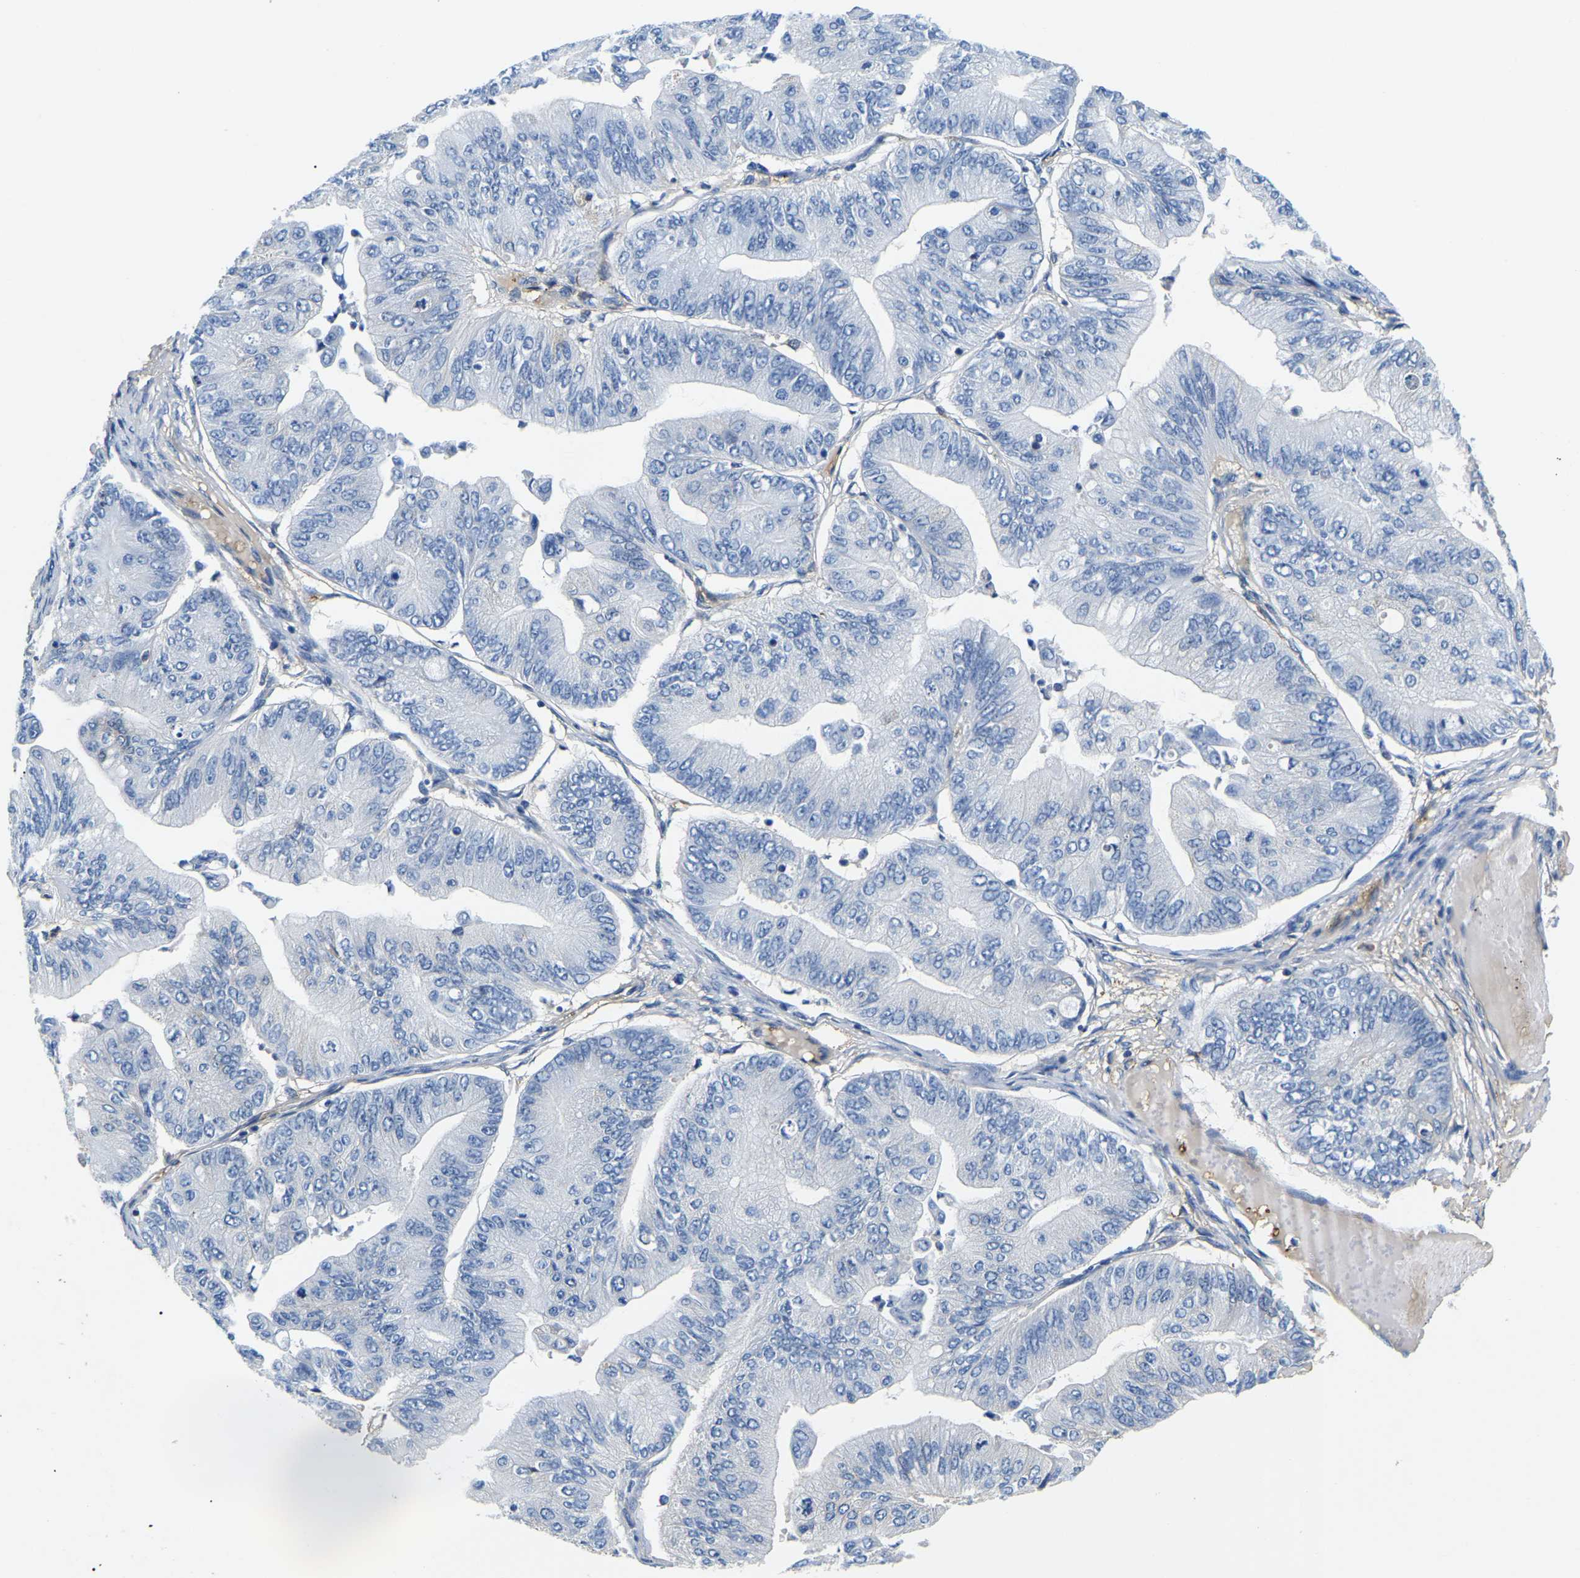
{"staining": {"intensity": "negative", "quantity": "none", "location": "none"}, "tissue": "ovarian cancer", "cell_type": "Tumor cells", "image_type": "cancer", "snomed": [{"axis": "morphology", "description": "Cystadenocarcinoma, mucinous, NOS"}, {"axis": "topography", "description": "Ovary"}], "caption": "DAB immunohistochemical staining of human ovarian cancer (mucinous cystadenocarcinoma) demonstrates no significant expression in tumor cells.", "gene": "DUSP8", "patient": {"sex": "female", "age": 61}}